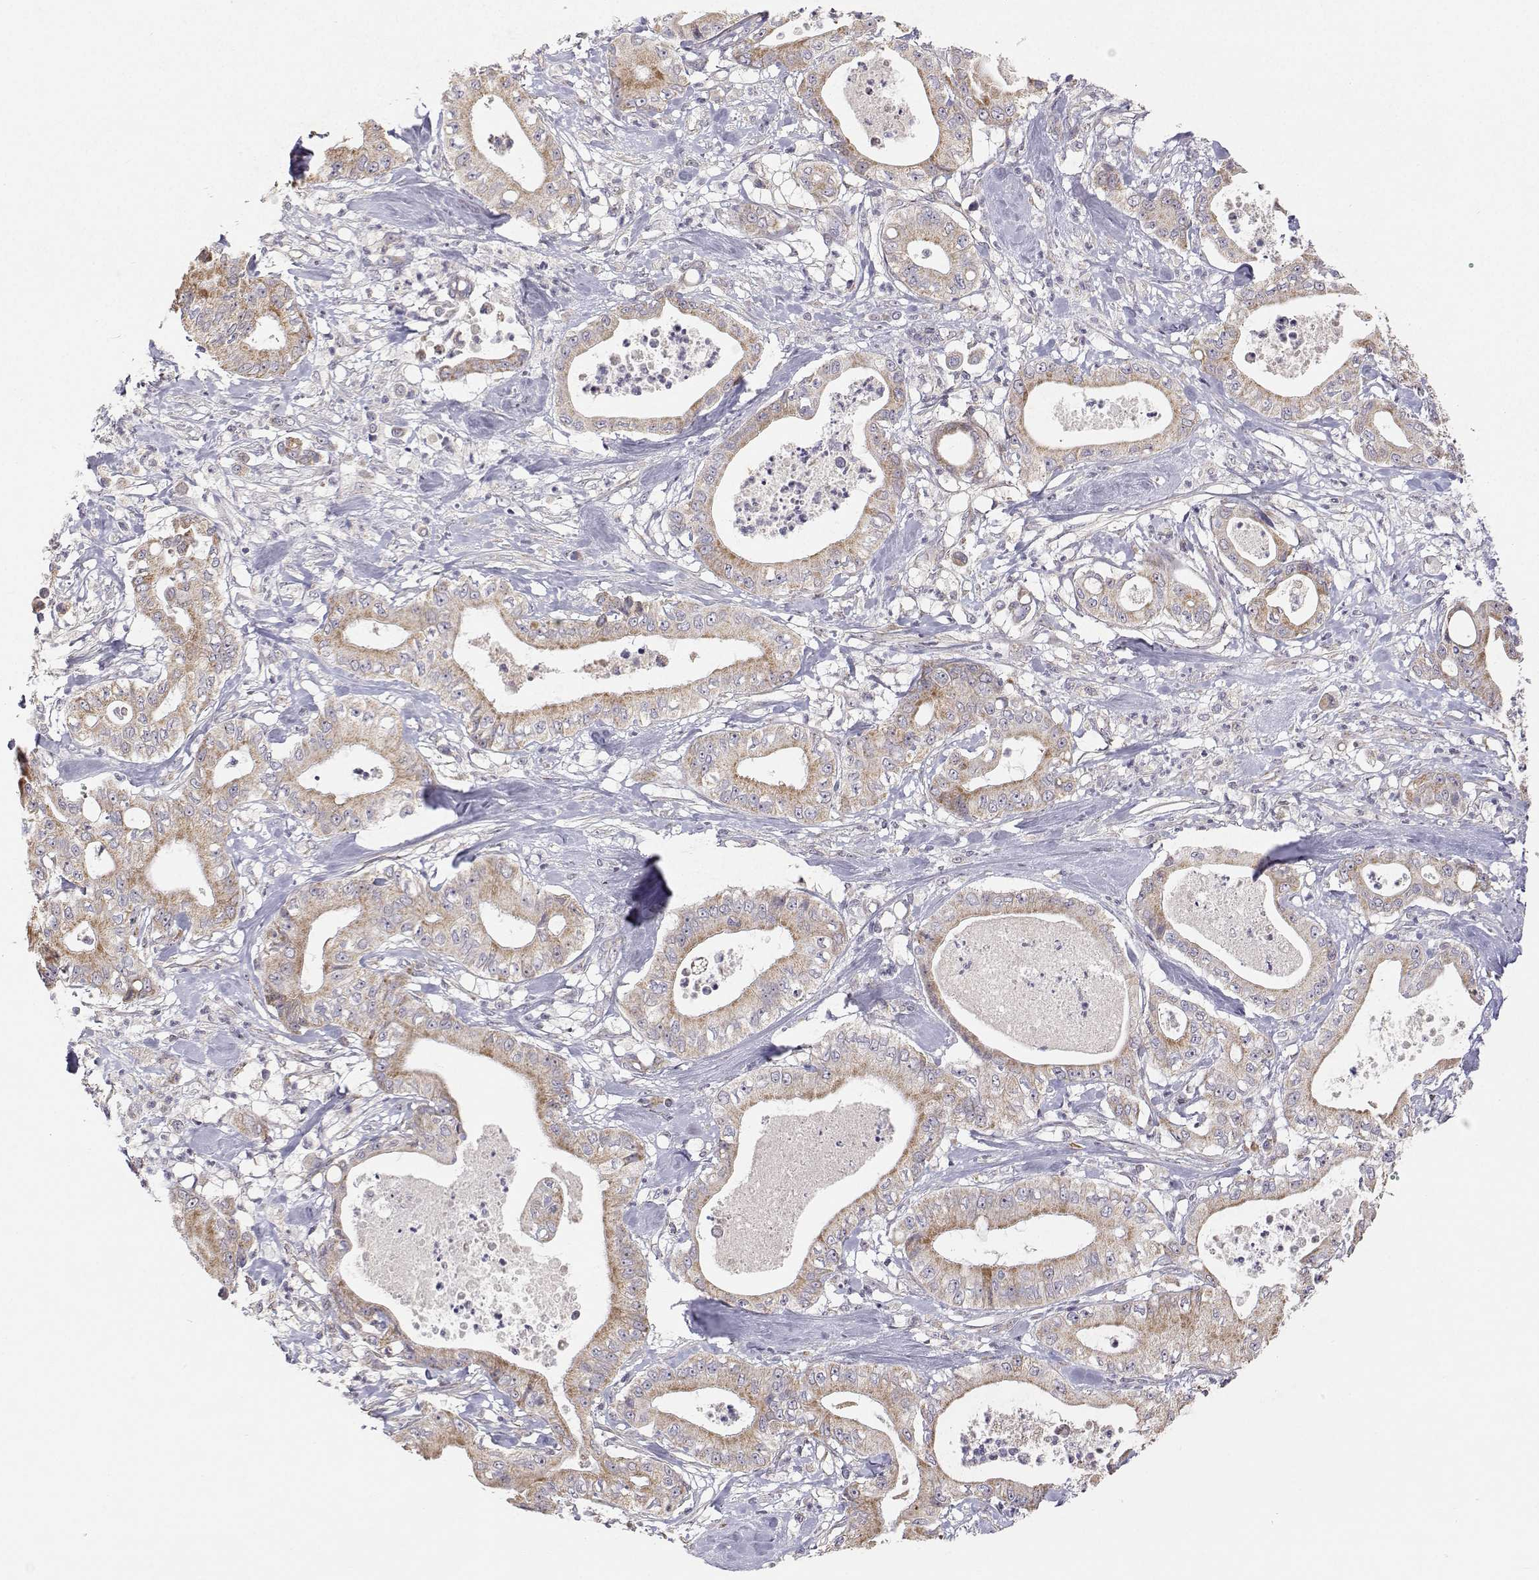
{"staining": {"intensity": "weak", "quantity": ">75%", "location": "cytoplasmic/membranous"}, "tissue": "pancreatic cancer", "cell_type": "Tumor cells", "image_type": "cancer", "snomed": [{"axis": "morphology", "description": "Adenocarcinoma, NOS"}, {"axis": "topography", "description": "Pancreas"}], "caption": "Pancreatic cancer tissue shows weak cytoplasmic/membranous expression in about >75% of tumor cells The staining is performed using DAB brown chromogen to label protein expression. The nuclei are counter-stained blue using hematoxylin.", "gene": "MRPL3", "patient": {"sex": "male", "age": 71}}